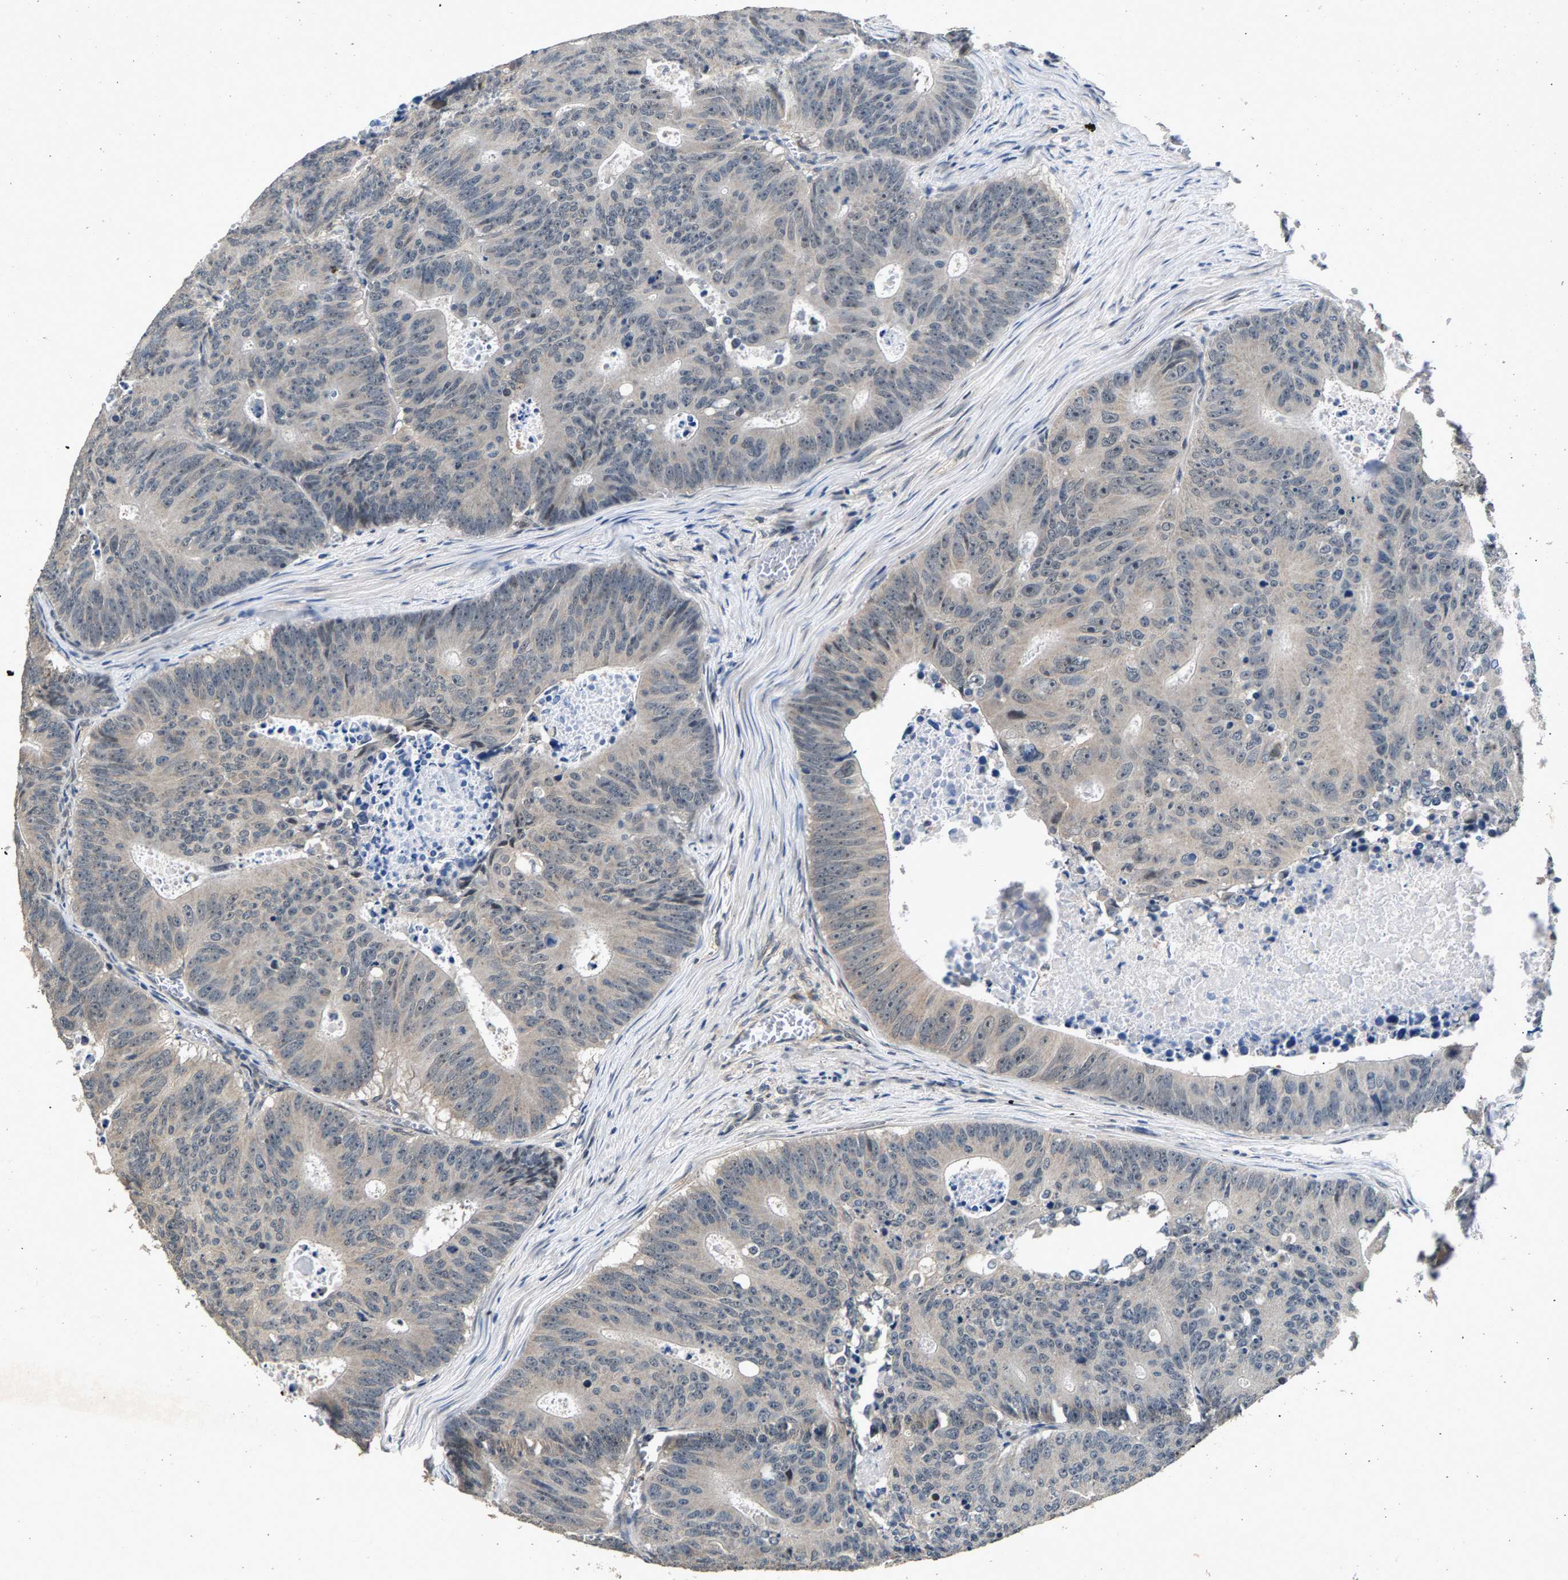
{"staining": {"intensity": "negative", "quantity": "none", "location": "none"}, "tissue": "colorectal cancer", "cell_type": "Tumor cells", "image_type": "cancer", "snomed": [{"axis": "morphology", "description": "Adenocarcinoma, NOS"}, {"axis": "topography", "description": "Colon"}], "caption": "Image shows no protein positivity in tumor cells of colorectal cancer tissue.", "gene": "RBM33", "patient": {"sex": "male", "age": 87}}